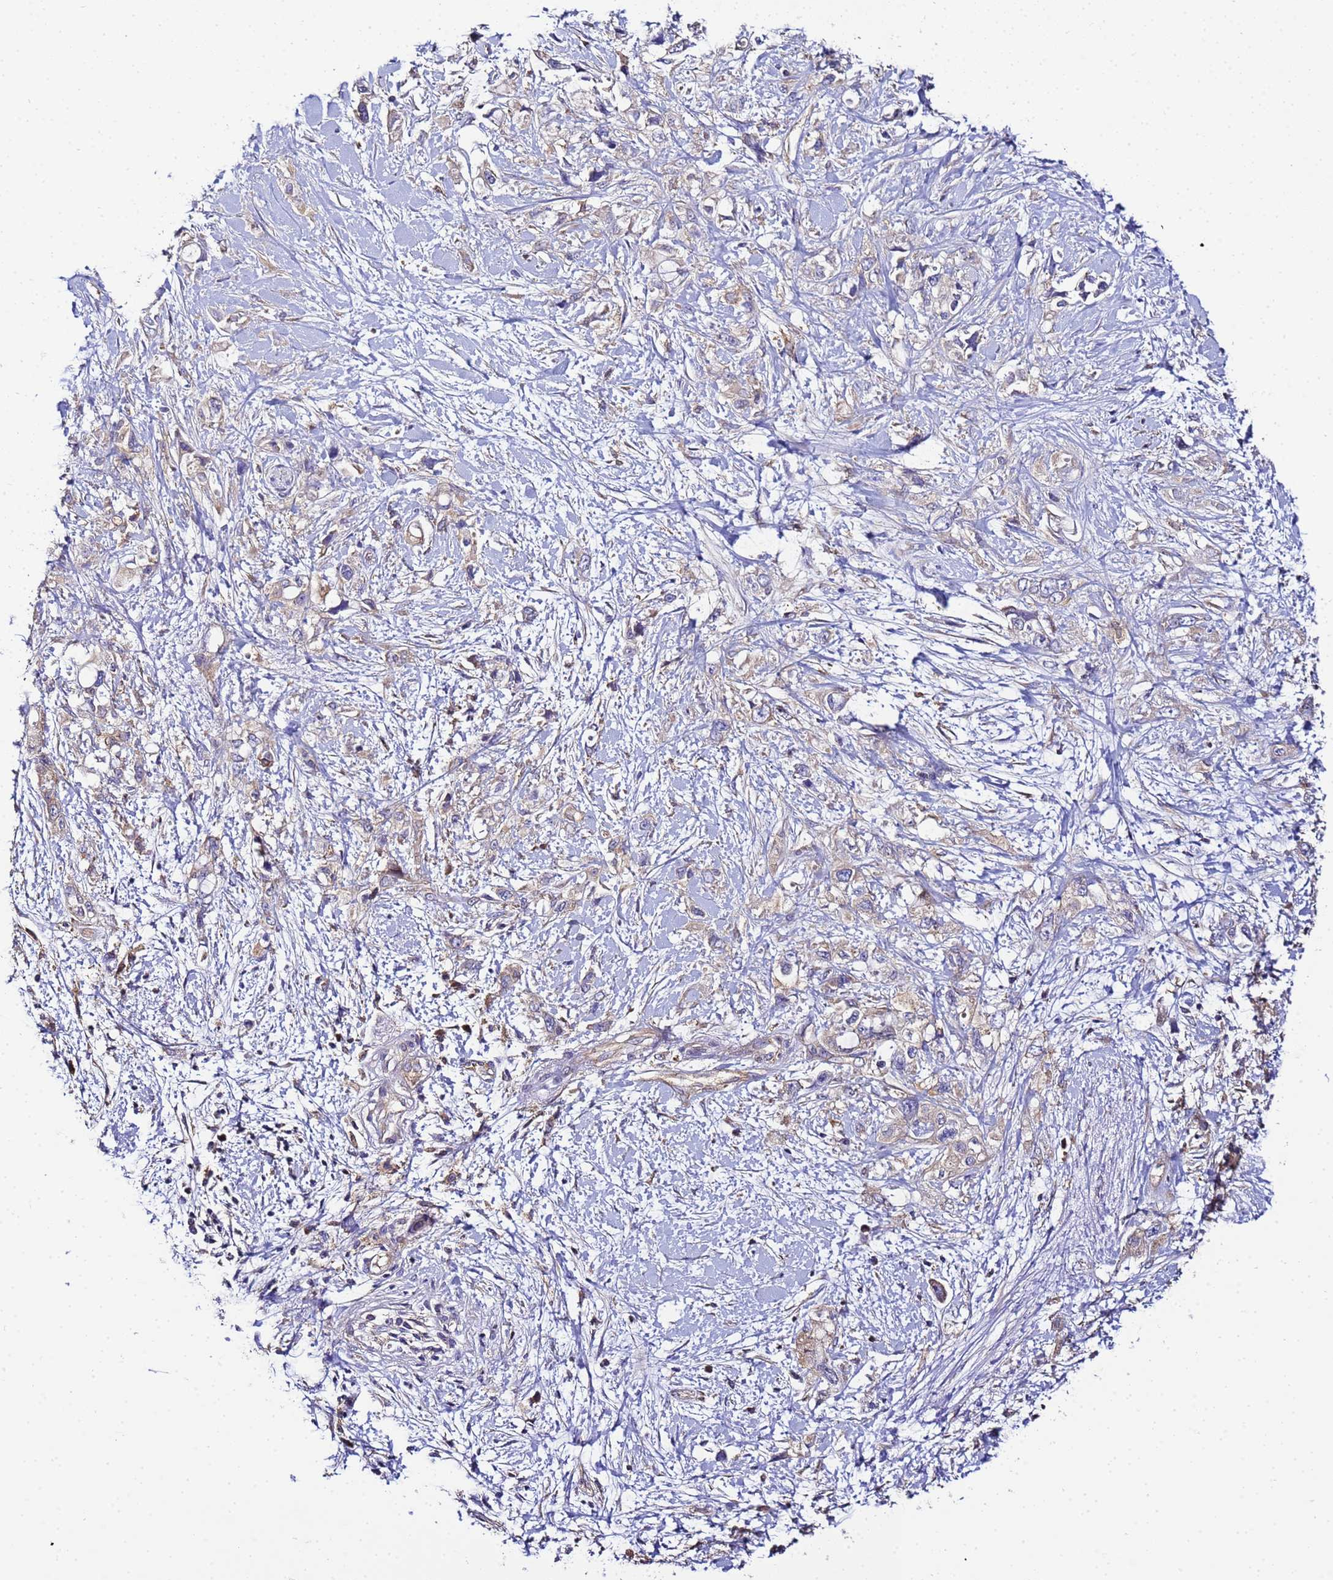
{"staining": {"intensity": "negative", "quantity": "none", "location": "none"}, "tissue": "pancreatic cancer", "cell_type": "Tumor cells", "image_type": "cancer", "snomed": [{"axis": "morphology", "description": "Adenocarcinoma, NOS"}, {"axis": "topography", "description": "Pancreas"}], "caption": "Immunohistochemistry micrograph of neoplastic tissue: human pancreatic adenocarcinoma stained with DAB (3,3'-diaminobenzidine) demonstrates no significant protein expression in tumor cells. Nuclei are stained in blue.", "gene": "NARS1", "patient": {"sex": "female", "age": 56}}